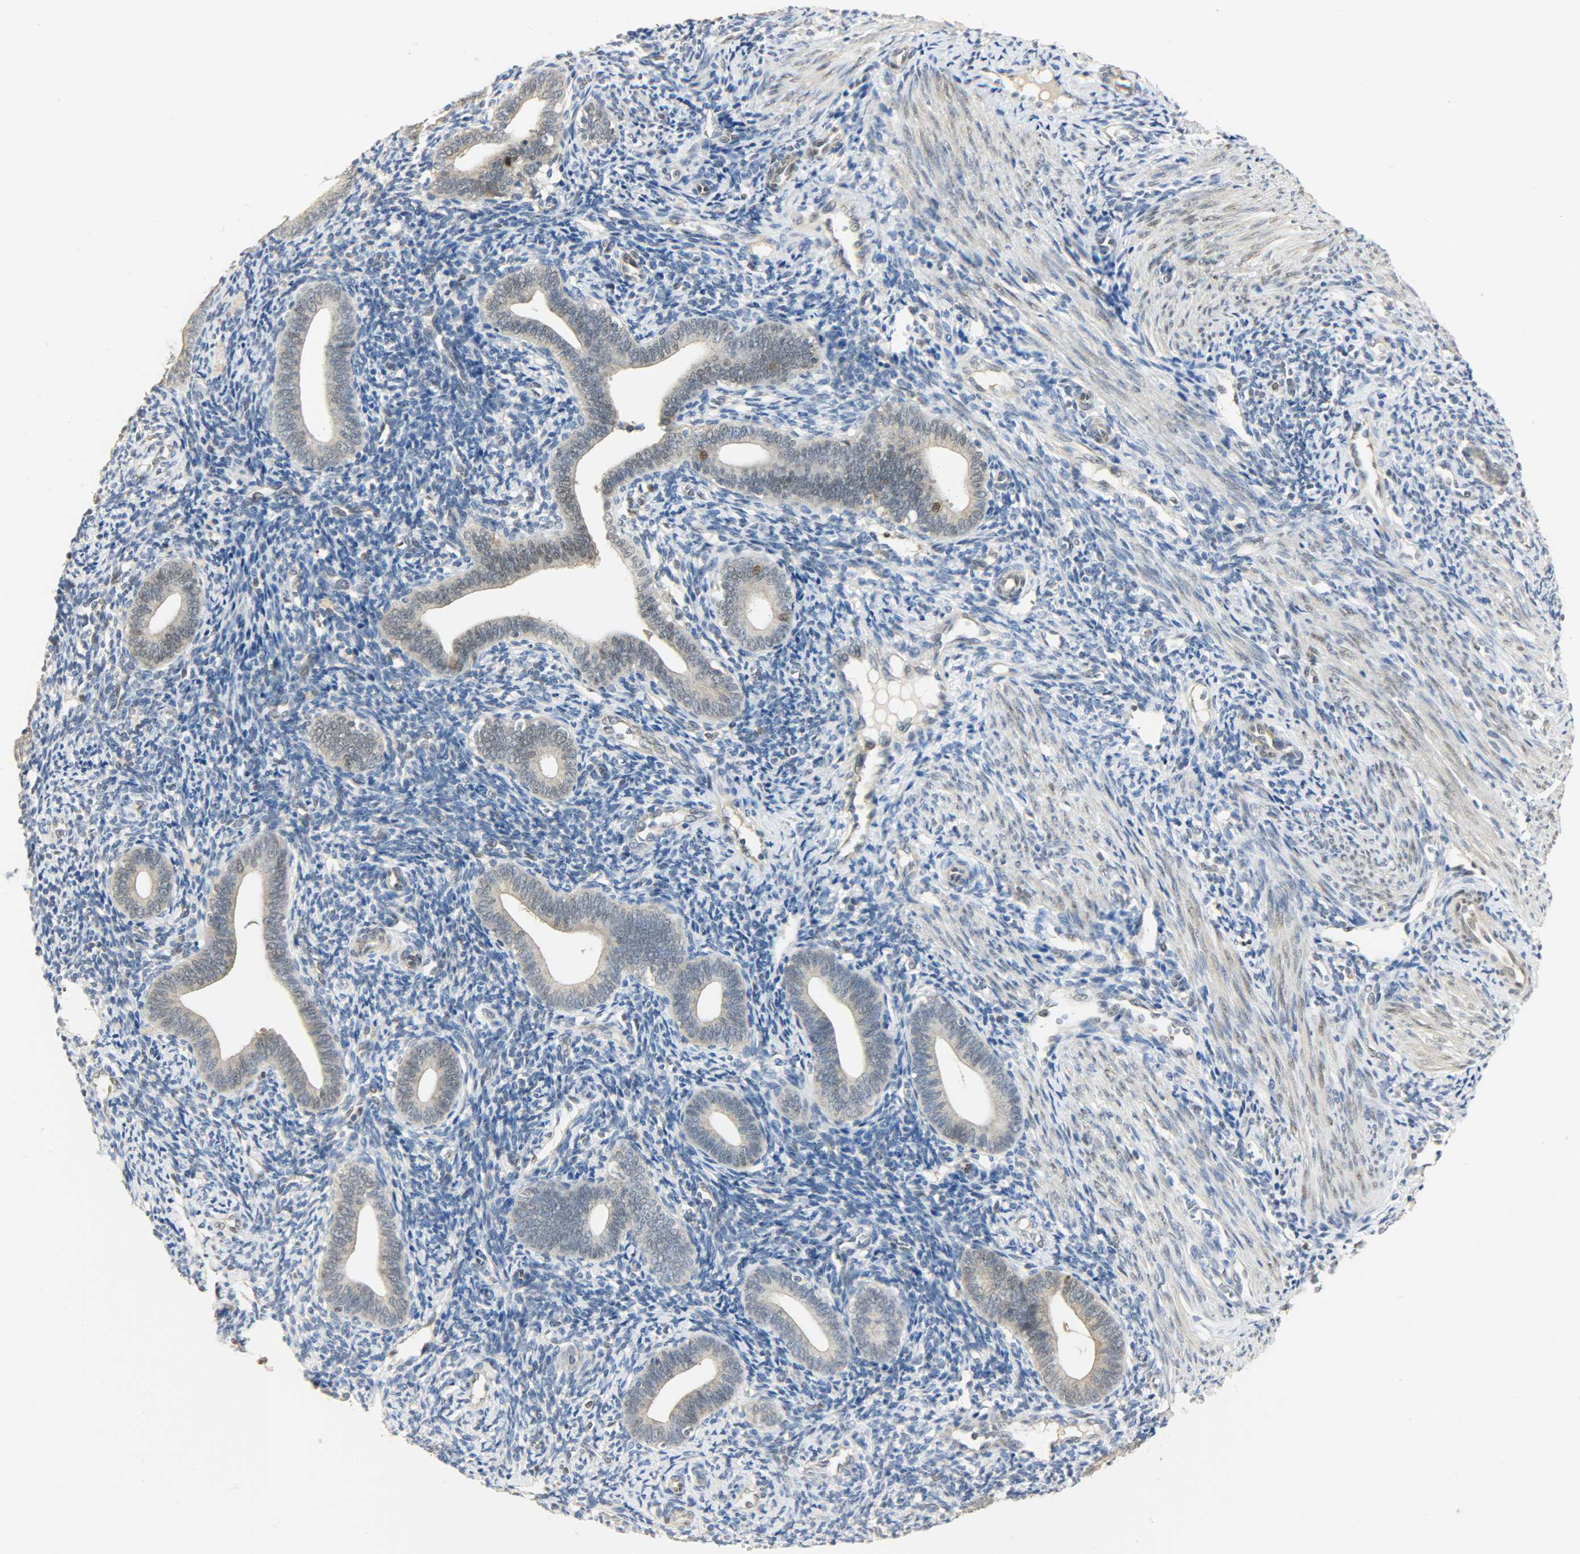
{"staining": {"intensity": "weak", "quantity": "<25%", "location": "nuclear"}, "tissue": "endometrium", "cell_type": "Cells in endometrial stroma", "image_type": "normal", "snomed": [{"axis": "morphology", "description": "Normal tissue, NOS"}, {"axis": "topography", "description": "Uterus"}, {"axis": "topography", "description": "Endometrium"}], "caption": "DAB (3,3'-diaminobenzidine) immunohistochemical staining of unremarkable endometrium displays no significant staining in cells in endometrial stroma. (Brightfield microscopy of DAB immunohistochemistry at high magnification).", "gene": "NPEPL1", "patient": {"sex": "female", "age": 33}}